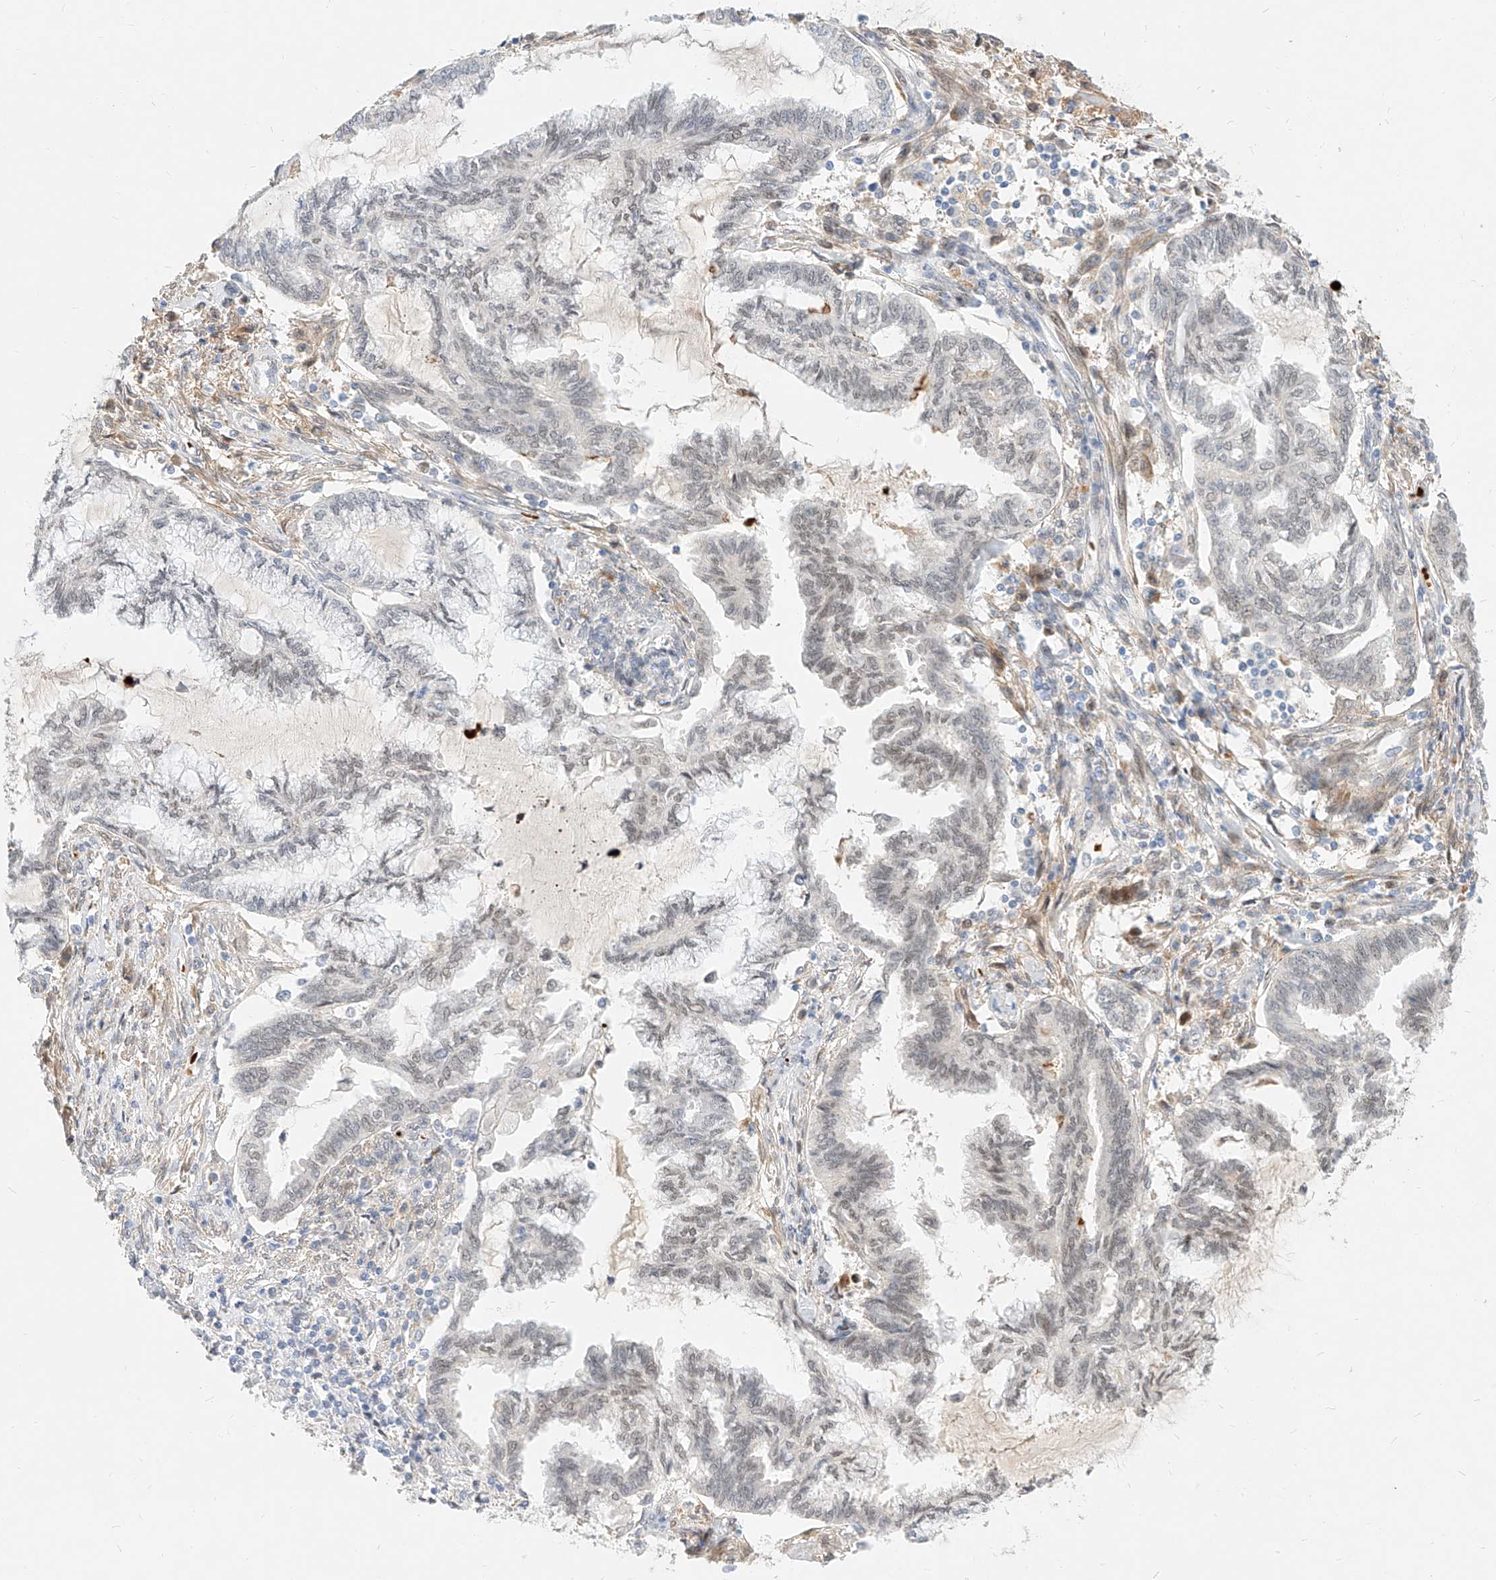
{"staining": {"intensity": "weak", "quantity": "<25%", "location": "nuclear"}, "tissue": "endometrial cancer", "cell_type": "Tumor cells", "image_type": "cancer", "snomed": [{"axis": "morphology", "description": "Adenocarcinoma, NOS"}, {"axis": "topography", "description": "Endometrium"}], "caption": "Immunohistochemistry image of endometrial cancer (adenocarcinoma) stained for a protein (brown), which shows no positivity in tumor cells.", "gene": "CBX8", "patient": {"sex": "female", "age": 86}}